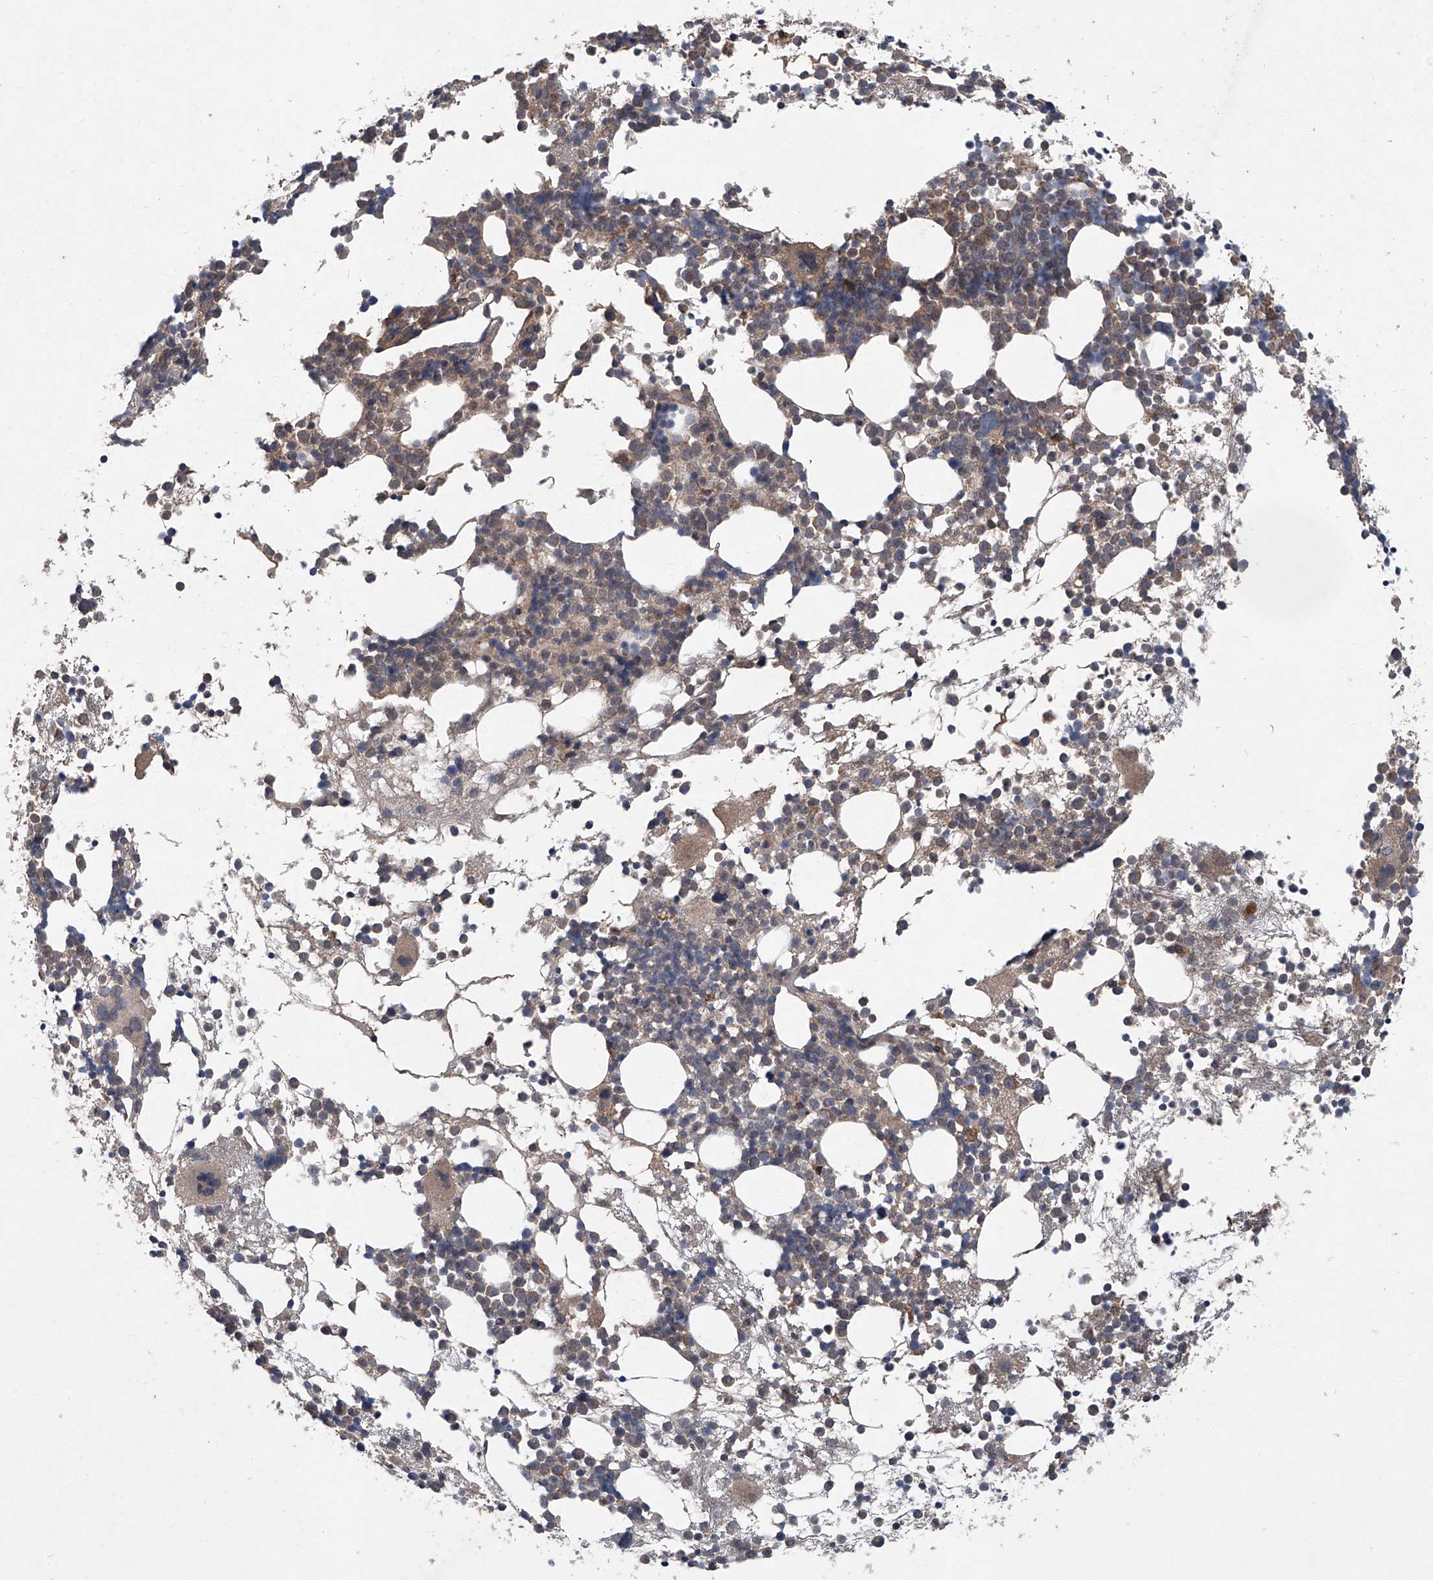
{"staining": {"intensity": "moderate", "quantity": "25%-75%", "location": "cytoplasmic/membranous"}, "tissue": "bone marrow", "cell_type": "Hematopoietic cells", "image_type": "normal", "snomed": [{"axis": "morphology", "description": "Normal tissue, NOS"}, {"axis": "topography", "description": "Bone marrow"}], "caption": "A high-resolution histopathology image shows IHC staining of benign bone marrow, which exhibits moderate cytoplasmic/membranous positivity in about 25%-75% of hematopoietic cells.", "gene": "SUMF2", "patient": {"sex": "female", "age": 57}}